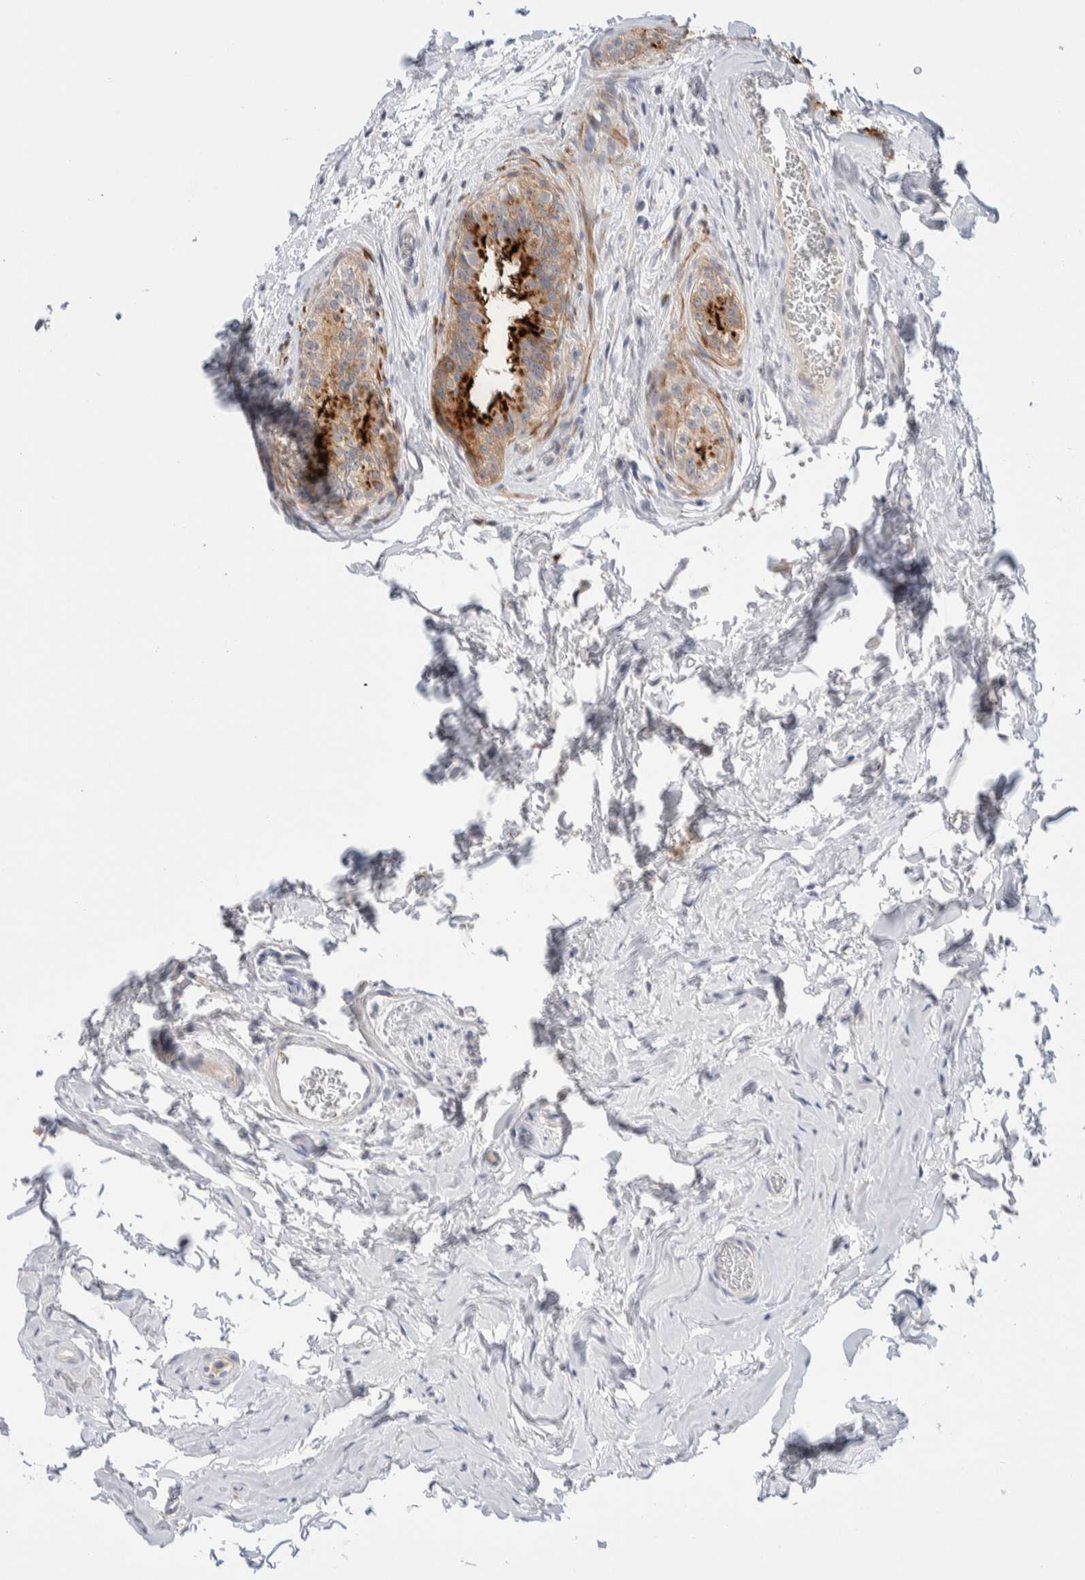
{"staining": {"intensity": "strong", "quantity": "<25%", "location": "cytoplasmic/membranous"}, "tissue": "epididymis", "cell_type": "Glandular cells", "image_type": "normal", "snomed": [{"axis": "morphology", "description": "Normal tissue, NOS"}, {"axis": "topography", "description": "Testis"}, {"axis": "topography", "description": "Epididymis"}], "caption": "Immunohistochemical staining of normal human epididymis exhibits strong cytoplasmic/membranous protein positivity in approximately <25% of glandular cells. (brown staining indicates protein expression, while blue staining denotes nuclei).", "gene": "DNAJB6", "patient": {"sex": "male", "age": 36}}